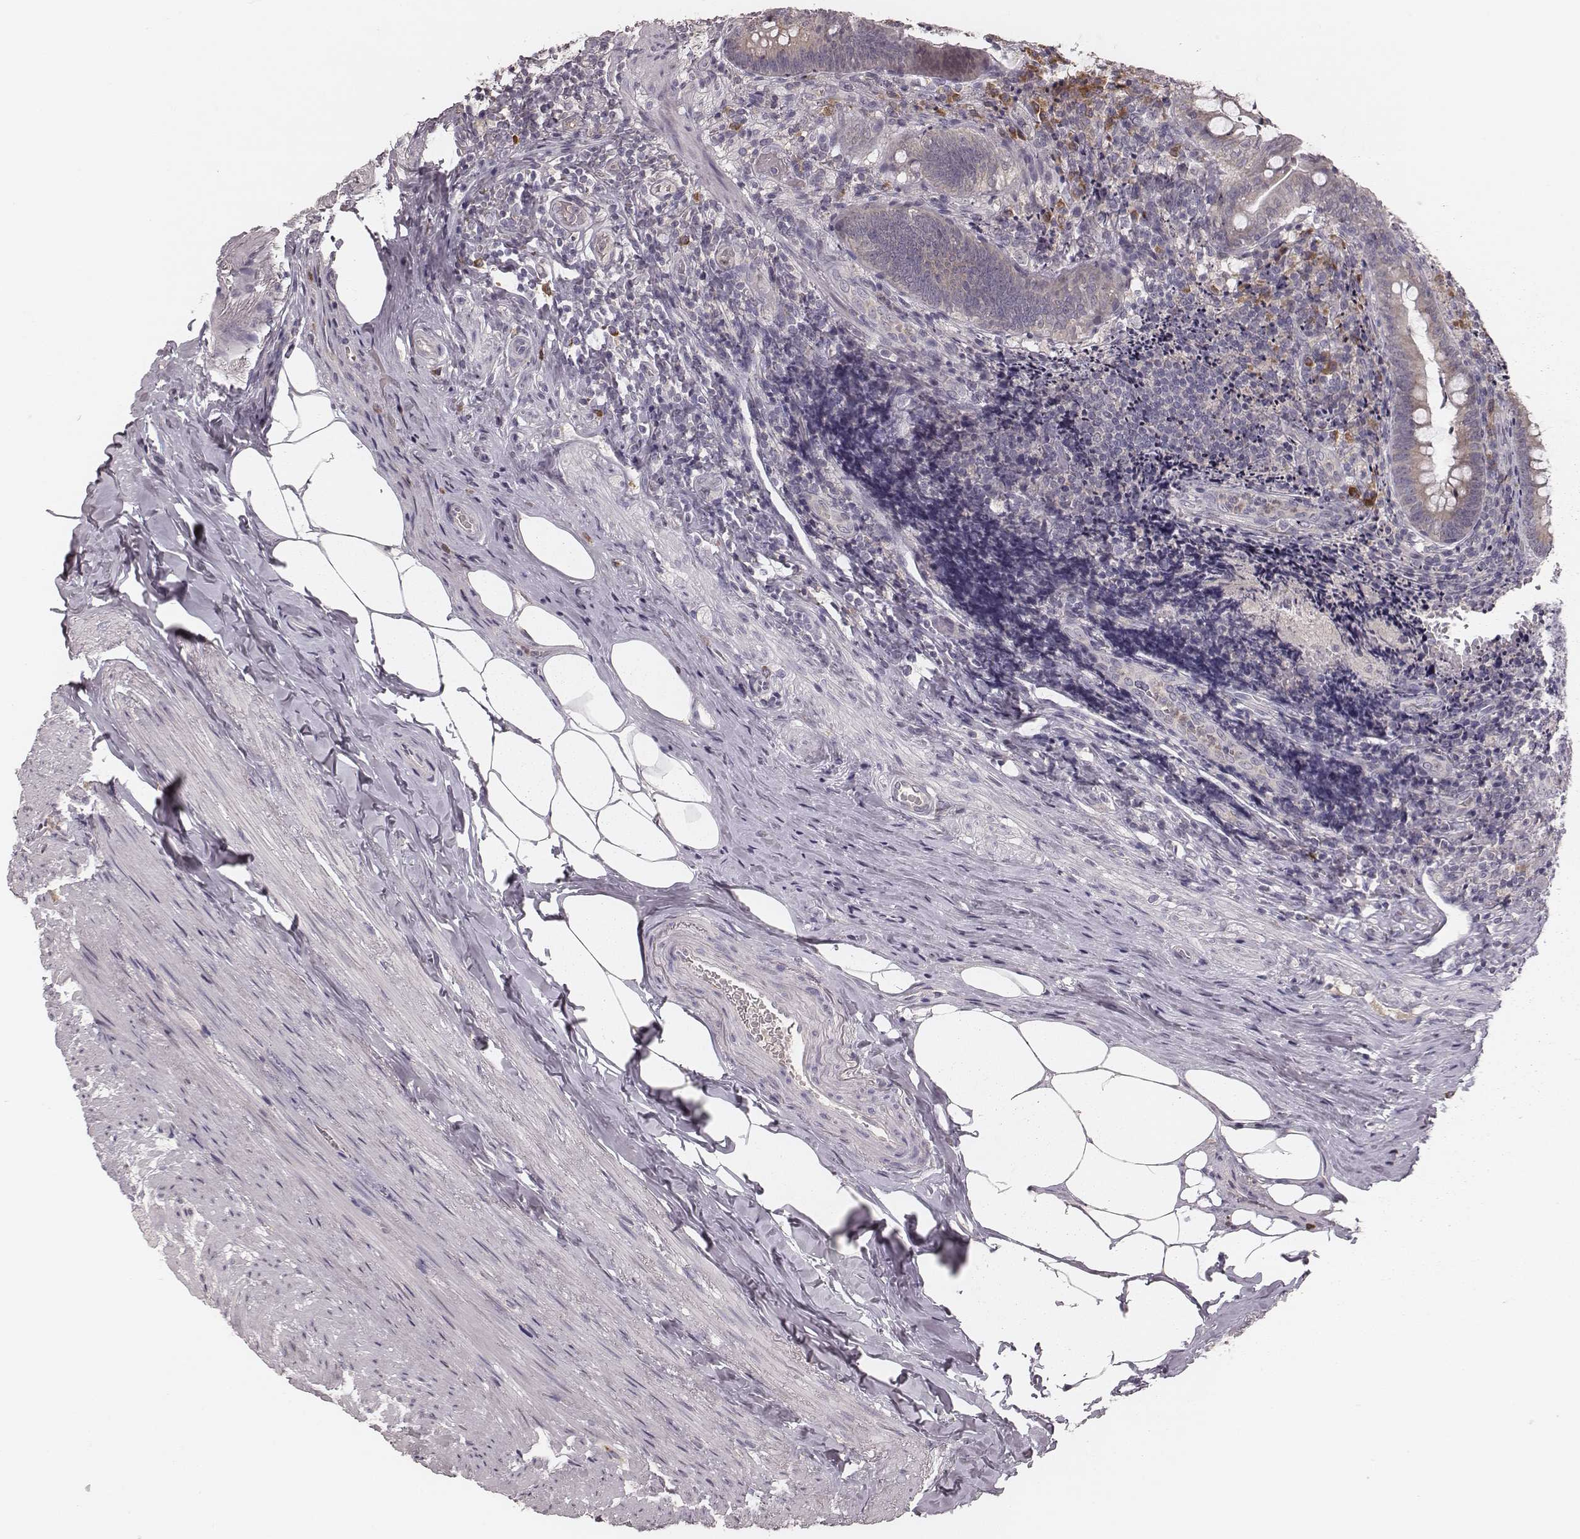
{"staining": {"intensity": "negative", "quantity": "none", "location": "none"}, "tissue": "appendix", "cell_type": "Glandular cells", "image_type": "normal", "snomed": [{"axis": "morphology", "description": "Normal tissue, NOS"}, {"axis": "topography", "description": "Appendix"}], "caption": "This is an immunohistochemistry (IHC) micrograph of normal appendix. There is no staining in glandular cells.", "gene": "P2RX5", "patient": {"sex": "male", "age": 47}}